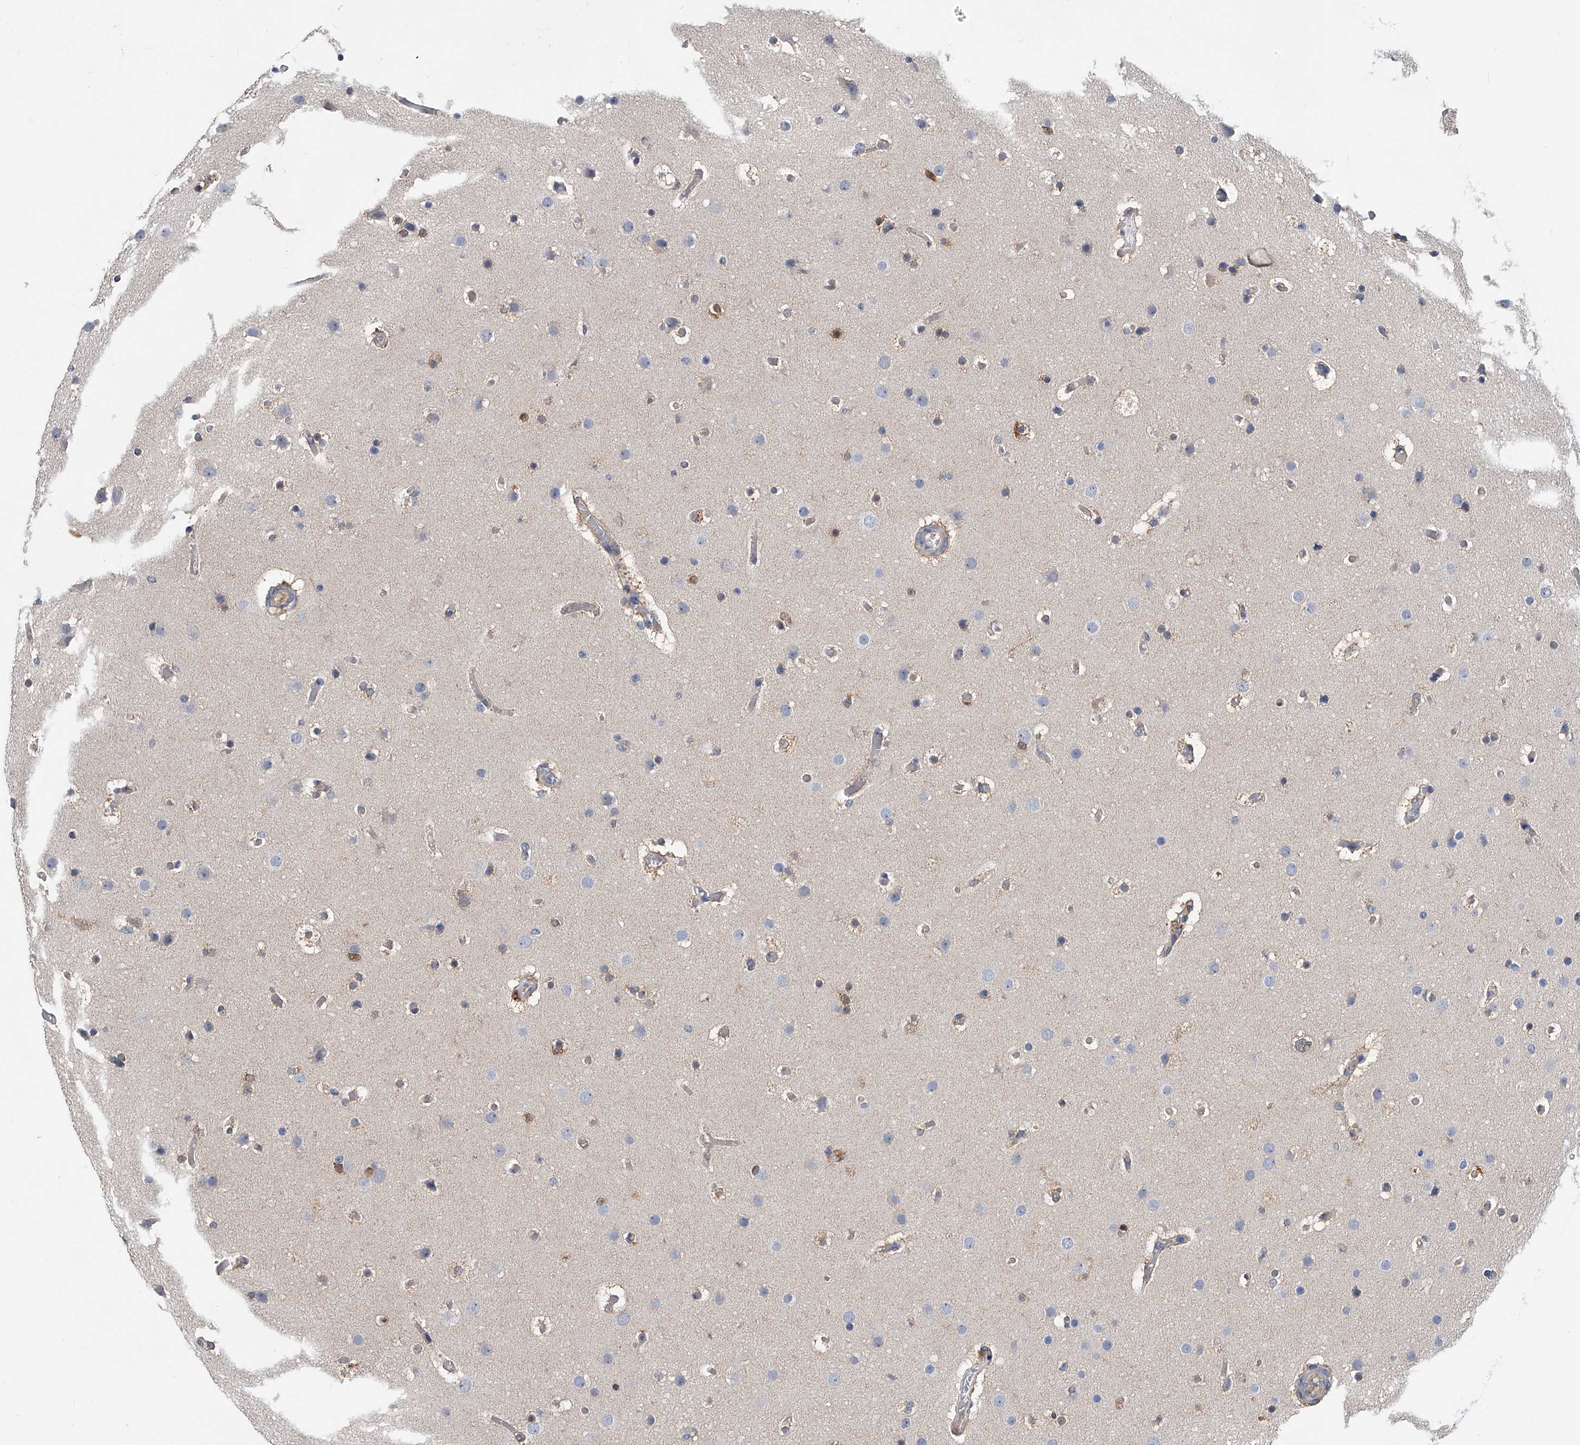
{"staining": {"intensity": "negative", "quantity": "none", "location": "none"}, "tissue": "glioma", "cell_type": "Tumor cells", "image_type": "cancer", "snomed": [{"axis": "morphology", "description": "Glioma, malignant, High grade"}, {"axis": "topography", "description": "Cerebral cortex"}], "caption": "This histopathology image is of glioma stained with IHC to label a protein in brown with the nuclei are counter-stained blue. There is no expression in tumor cells. The staining is performed using DAB (3,3'-diaminobenzidine) brown chromogen with nuclei counter-stained in using hematoxylin.", "gene": "PGM3", "patient": {"sex": "female", "age": 36}}